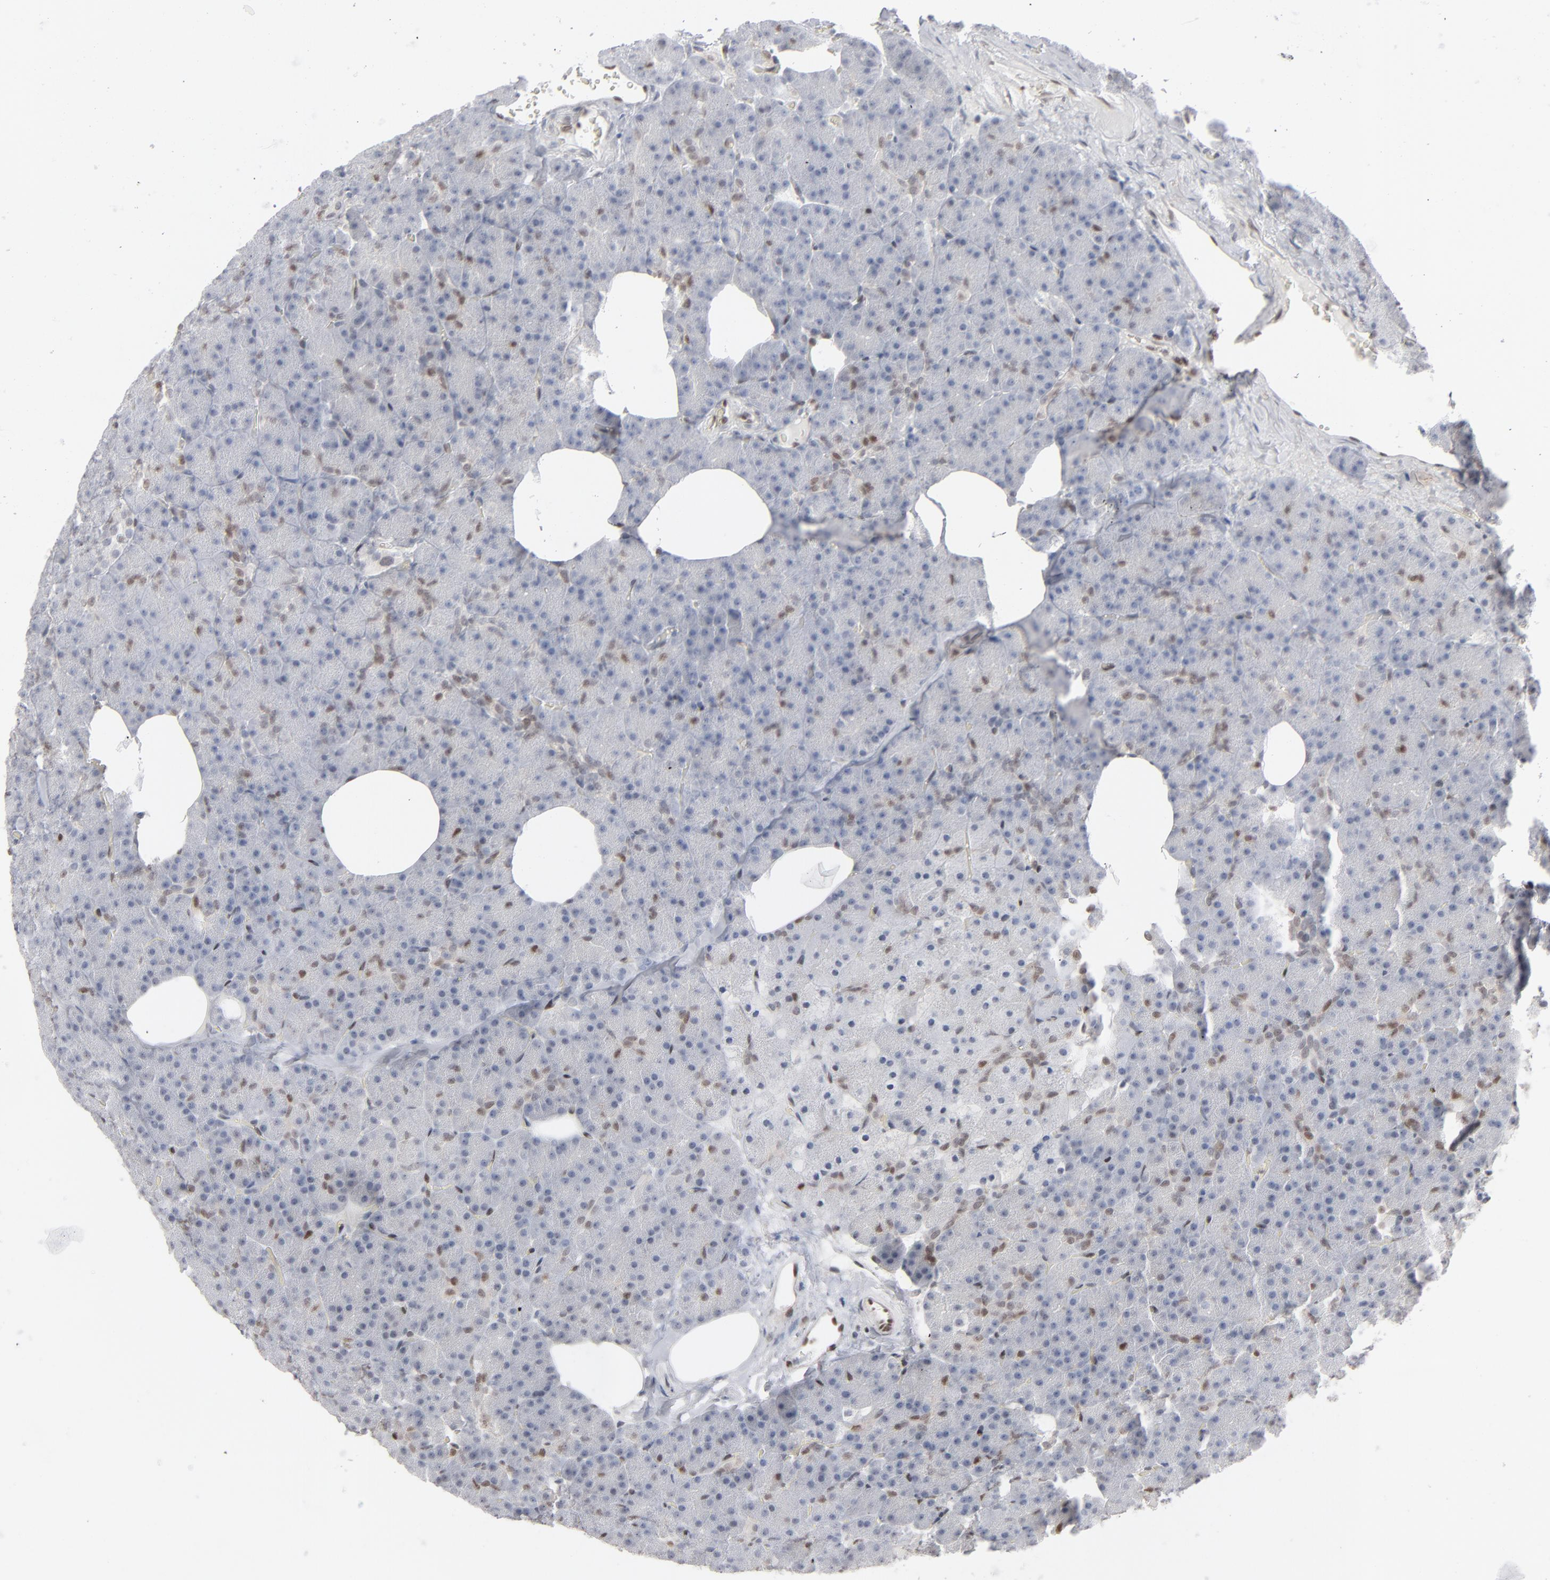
{"staining": {"intensity": "strong", "quantity": "<25%", "location": "nuclear"}, "tissue": "pancreas", "cell_type": "Exocrine glandular cells", "image_type": "normal", "snomed": [{"axis": "morphology", "description": "Normal tissue, NOS"}, {"axis": "topography", "description": "Pancreas"}], "caption": "Approximately <25% of exocrine glandular cells in normal pancreas reveal strong nuclear protein staining as visualized by brown immunohistochemical staining.", "gene": "IRF9", "patient": {"sex": "female", "age": 35}}